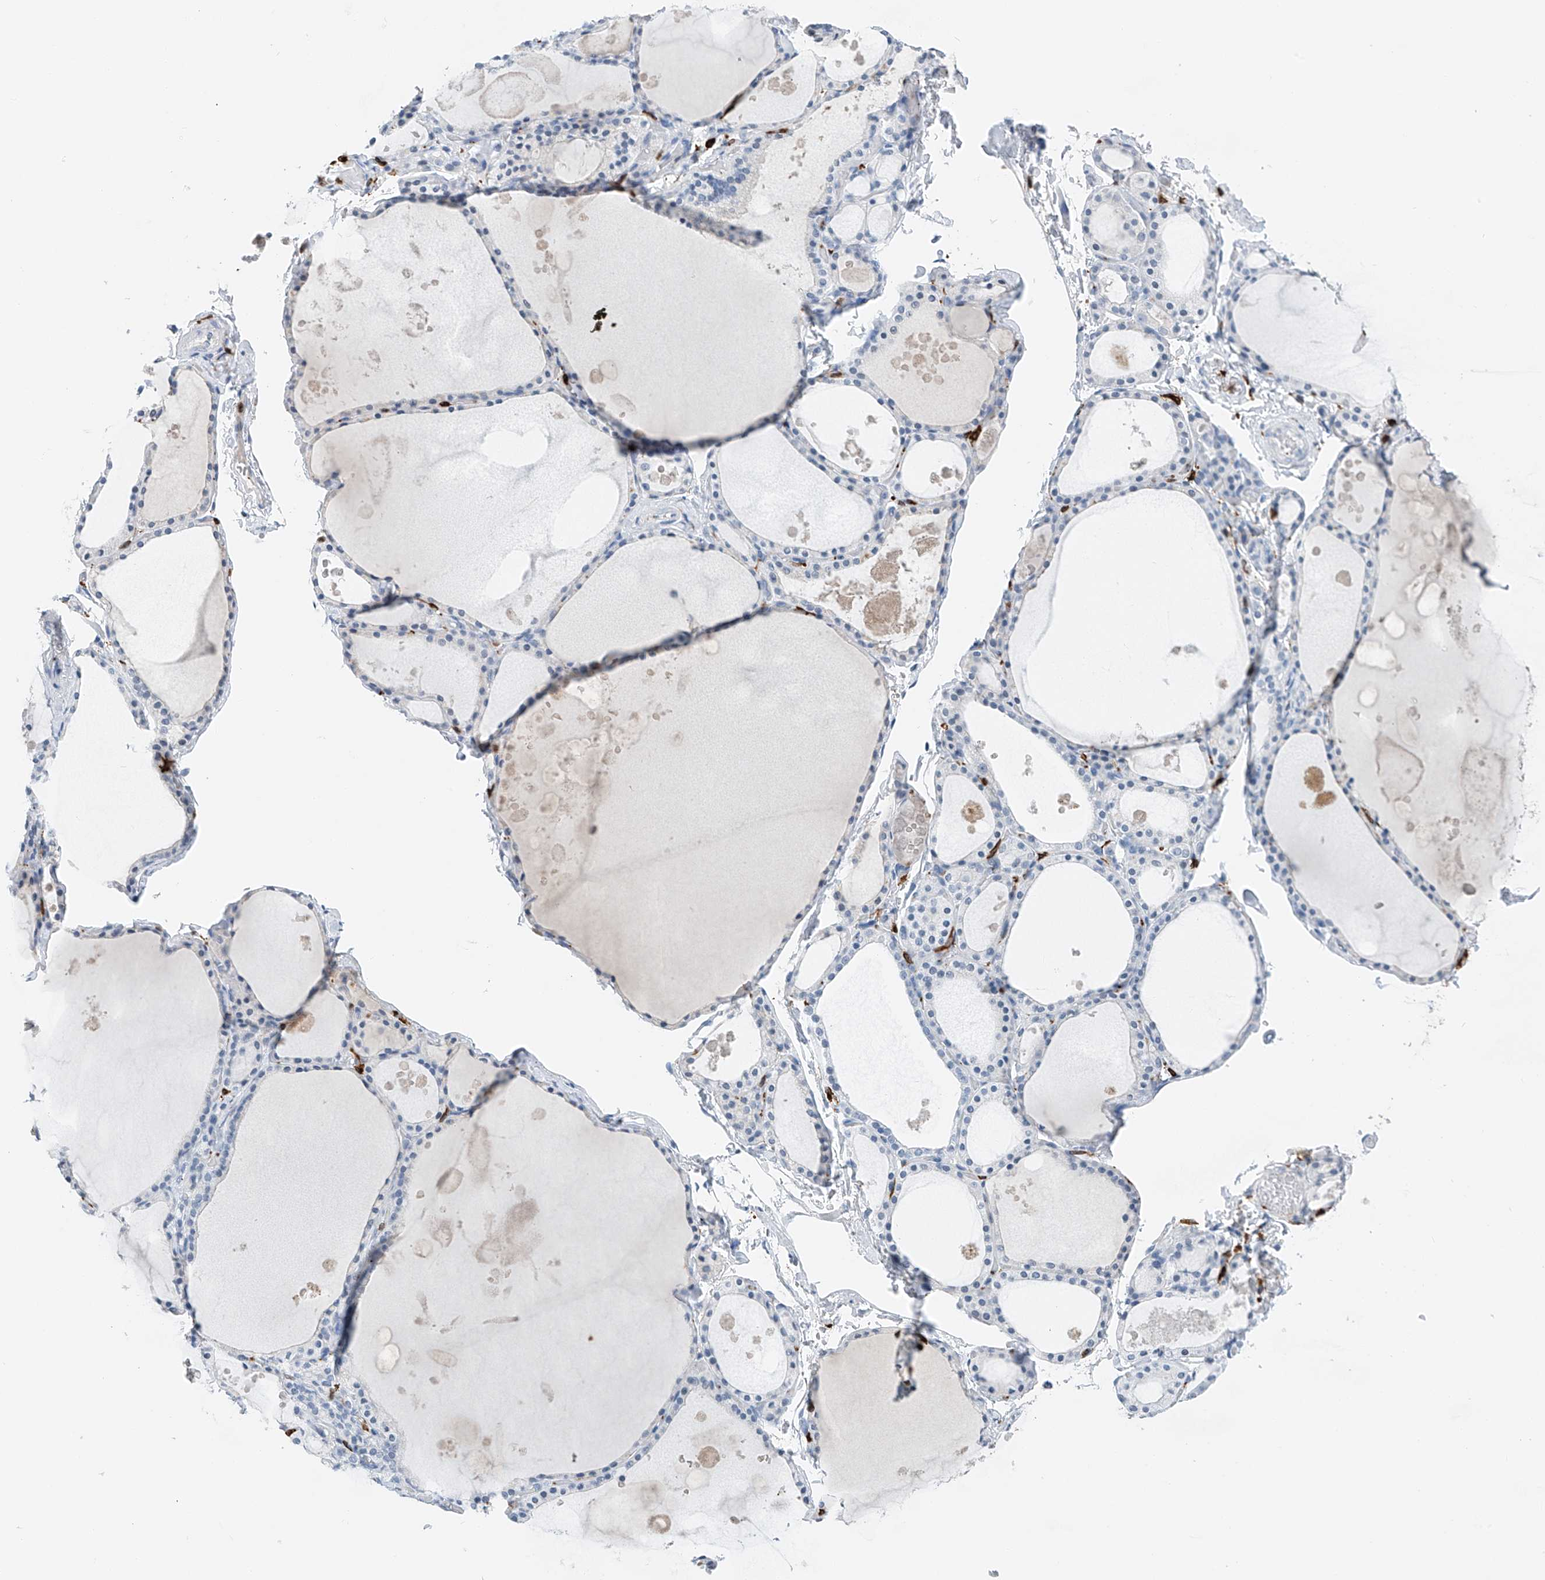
{"staining": {"intensity": "negative", "quantity": "none", "location": "none"}, "tissue": "thyroid gland", "cell_type": "Glandular cells", "image_type": "normal", "snomed": [{"axis": "morphology", "description": "Normal tissue, NOS"}, {"axis": "topography", "description": "Thyroid gland"}], "caption": "DAB immunohistochemical staining of unremarkable thyroid gland demonstrates no significant expression in glandular cells.", "gene": "TBXAS1", "patient": {"sex": "male", "age": 56}}